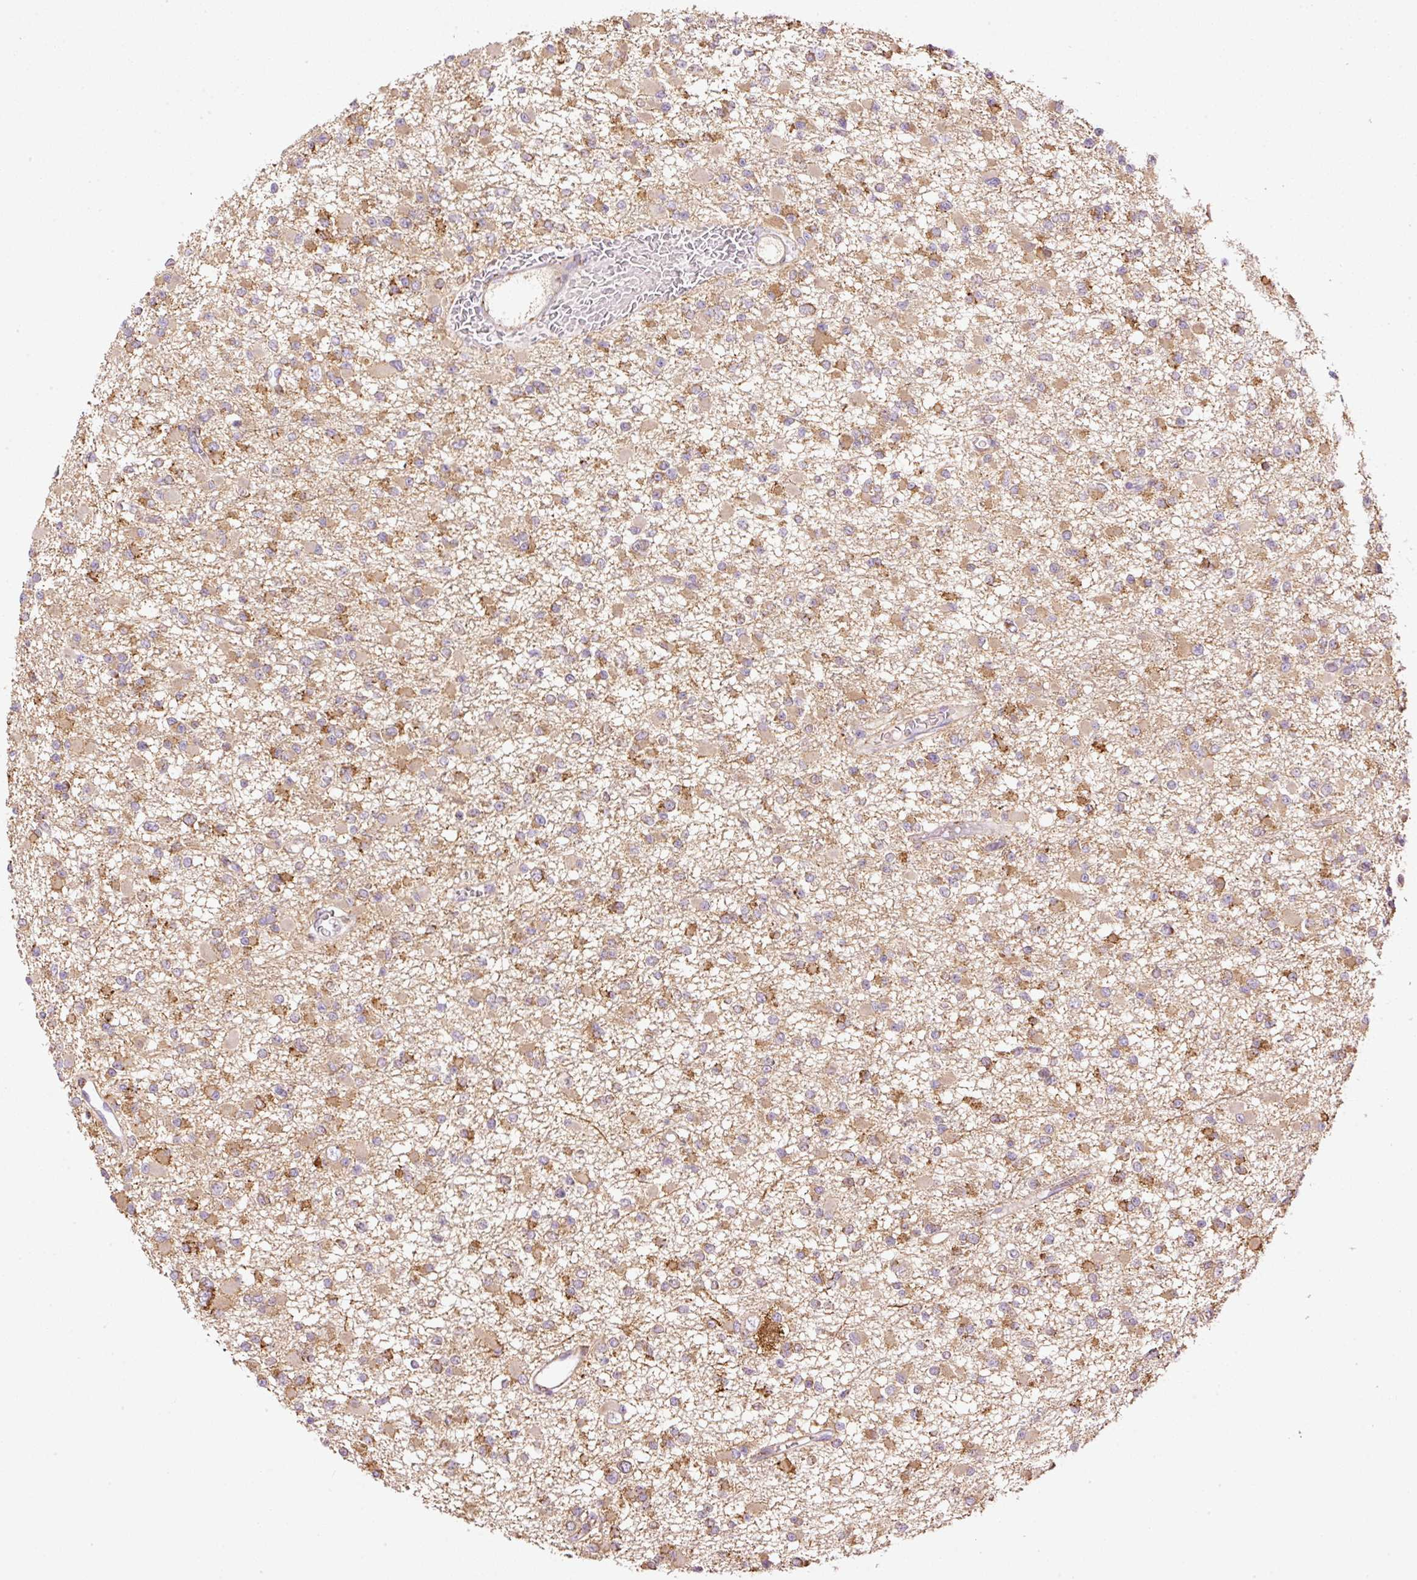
{"staining": {"intensity": "moderate", "quantity": ">75%", "location": "cytoplasmic/membranous"}, "tissue": "glioma", "cell_type": "Tumor cells", "image_type": "cancer", "snomed": [{"axis": "morphology", "description": "Glioma, malignant, Low grade"}, {"axis": "topography", "description": "Brain"}], "caption": "Immunohistochemical staining of glioma displays medium levels of moderate cytoplasmic/membranous positivity in about >75% of tumor cells.", "gene": "TMEM8B", "patient": {"sex": "female", "age": 22}}